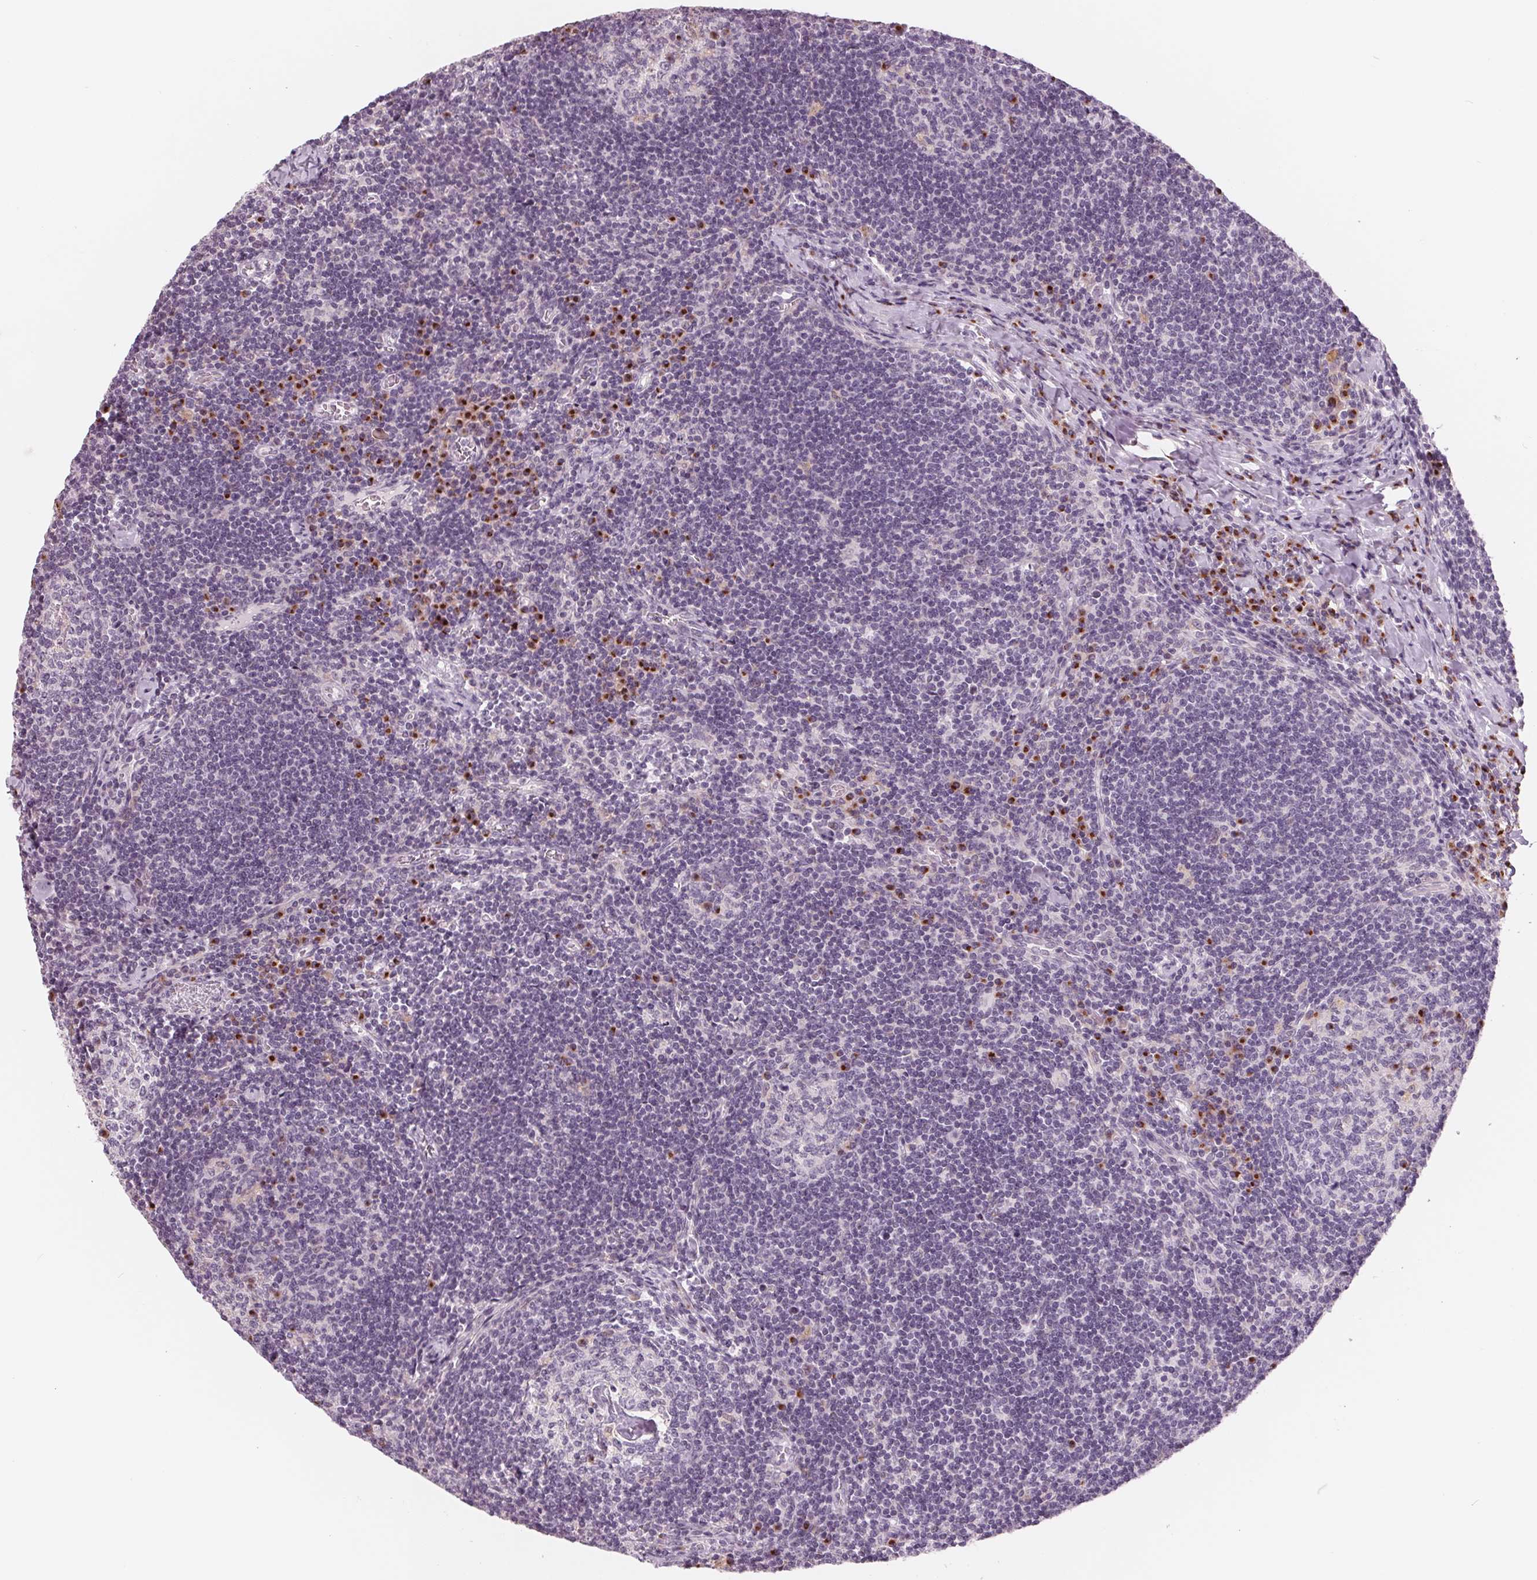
{"staining": {"intensity": "negative", "quantity": "none", "location": "none"}, "tissue": "lymph node", "cell_type": "Germinal center cells", "image_type": "normal", "snomed": [{"axis": "morphology", "description": "Normal tissue, NOS"}, {"axis": "topography", "description": "Lymph node"}], "caption": "High power microscopy histopathology image of an IHC image of unremarkable lymph node, revealing no significant expression in germinal center cells. (IHC, brightfield microscopy, high magnification).", "gene": "IL9R", "patient": {"sex": "male", "age": 67}}